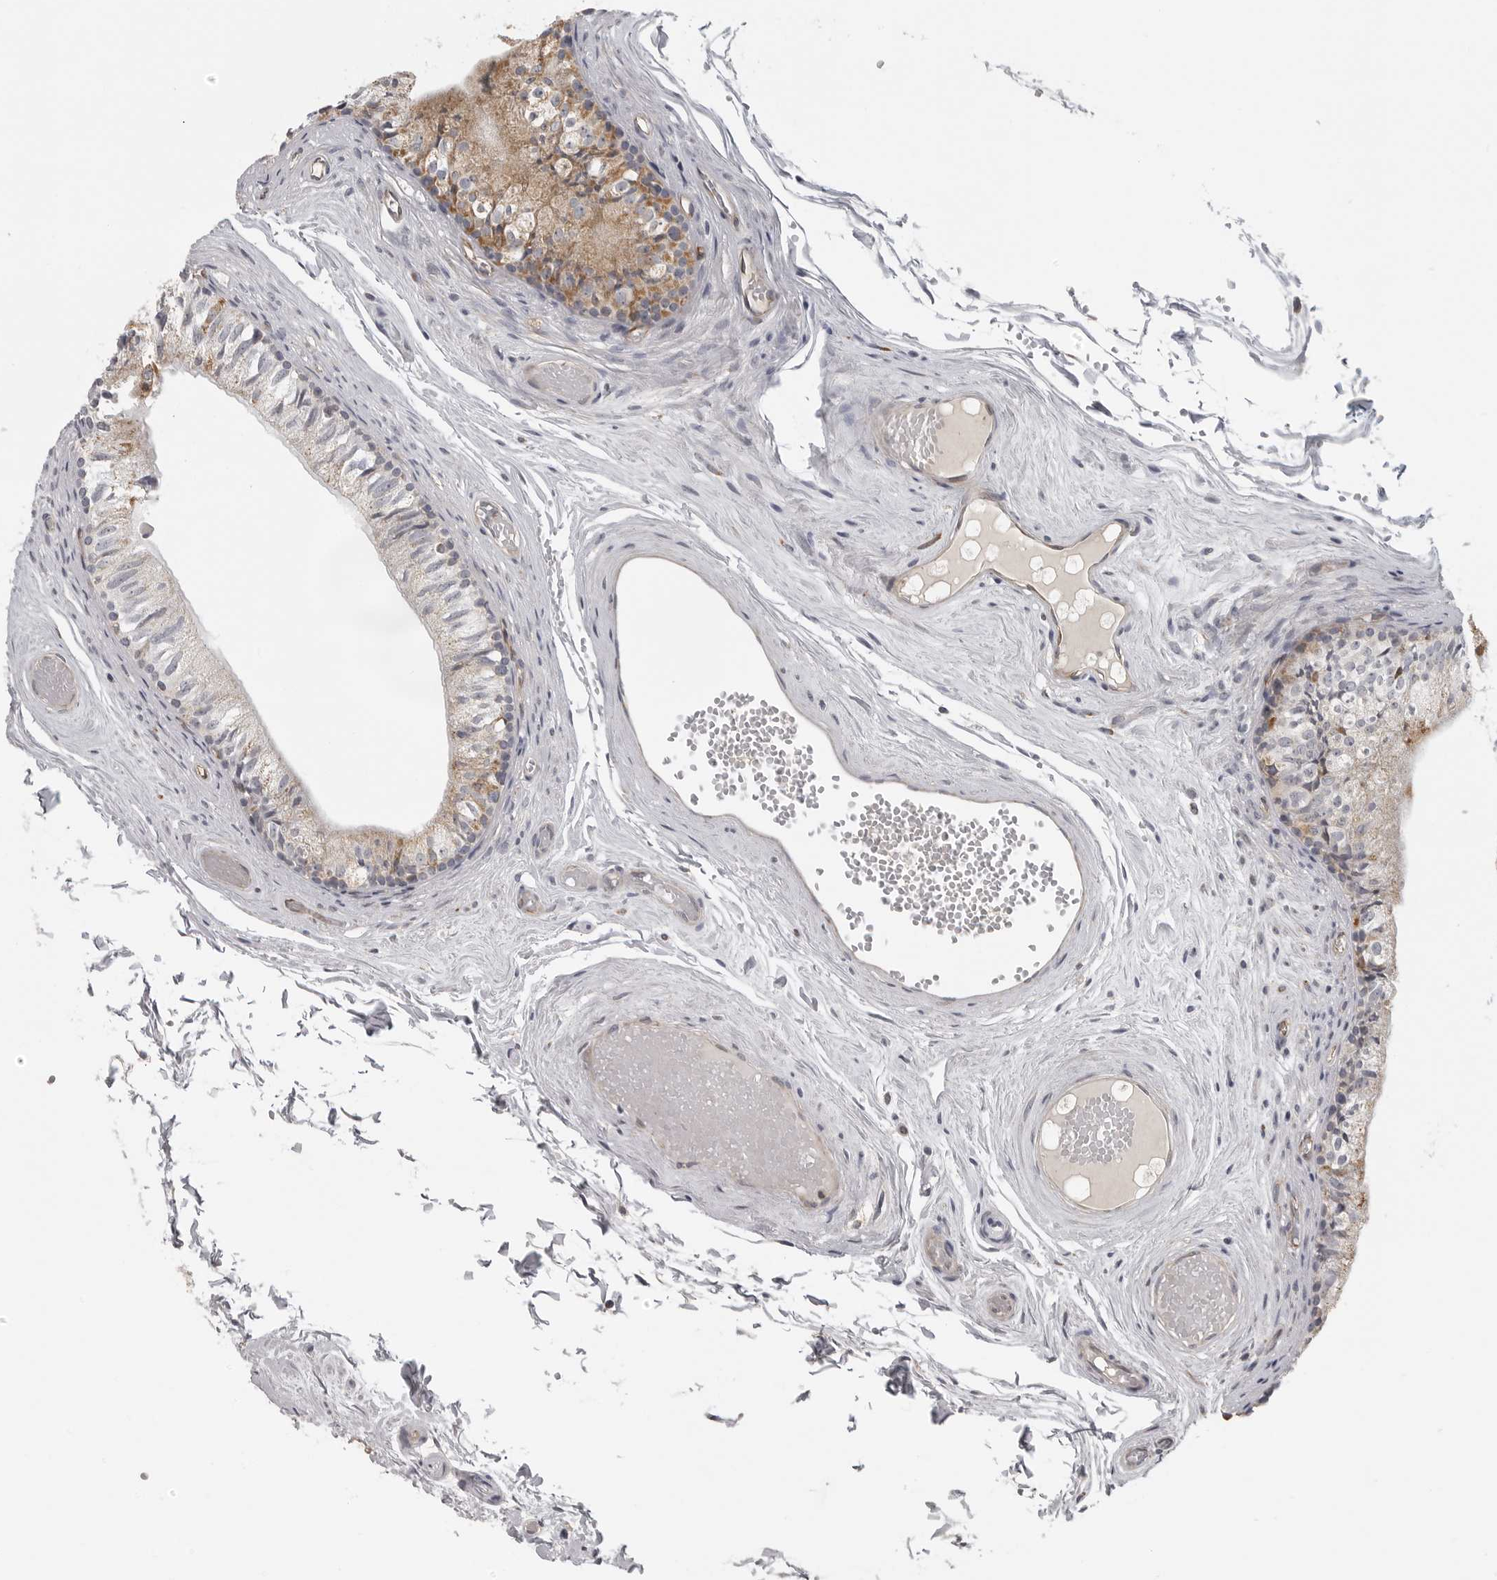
{"staining": {"intensity": "moderate", "quantity": "25%-75%", "location": "cytoplasmic/membranous"}, "tissue": "epididymis", "cell_type": "Glandular cells", "image_type": "normal", "snomed": [{"axis": "morphology", "description": "Normal tissue, NOS"}, {"axis": "topography", "description": "Epididymis"}], "caption": "Epididymis stained with DAB immunohistochemistry (IHC) demonstrates medium levels of moderate cytoplasmic/membranous expression in approximately 25%-75% of glandular cells.", "gene": "RXFP3", "patient": {"sex": "male", "age": 79}}